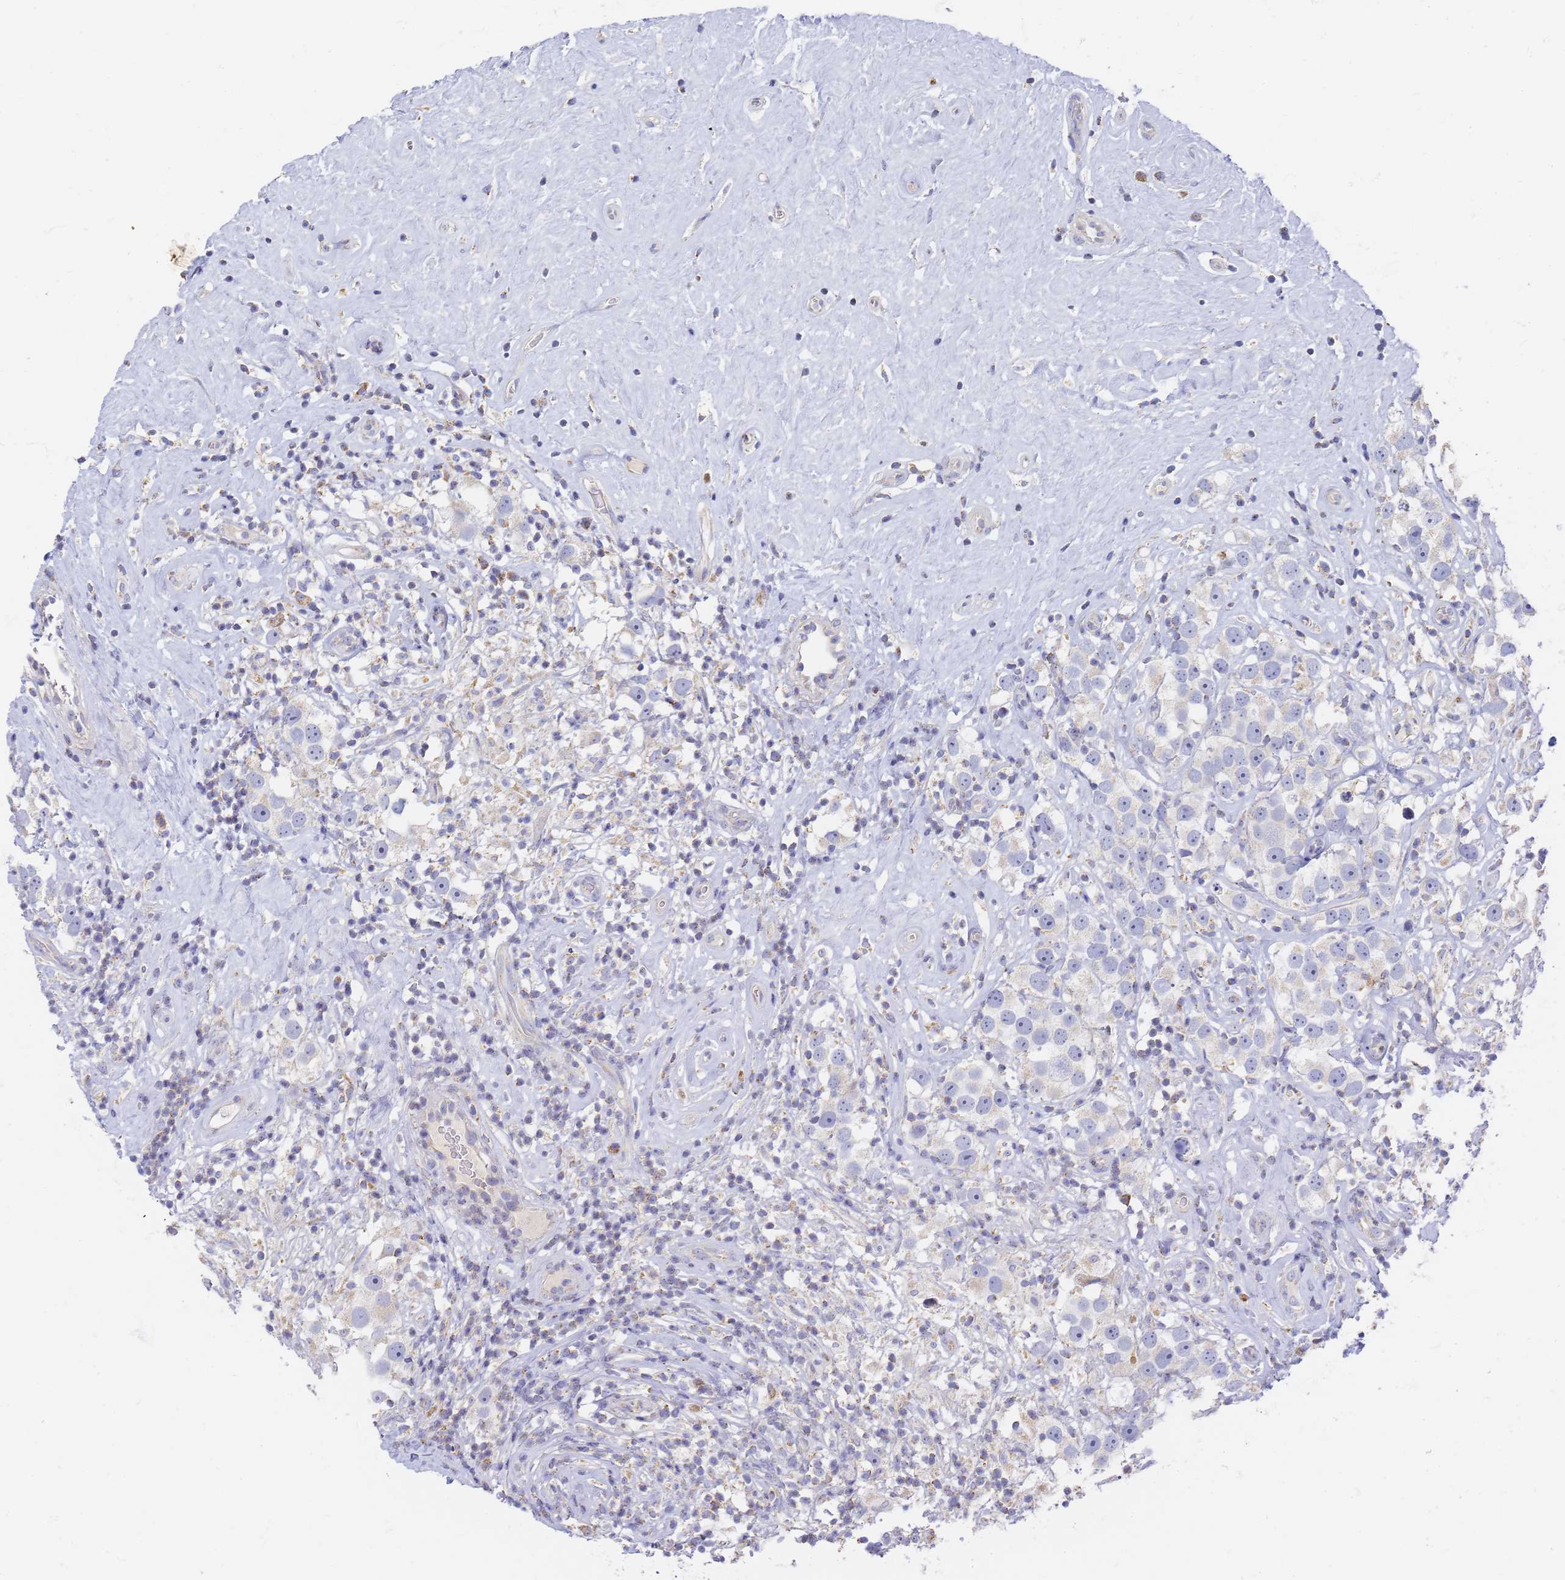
{"staining": {"intensity": "negative", "quantity": "none", "location": "none"}, "tissue": "testis cancer", "cell_type": "Tumor cells", "image_type": "cancer", "snomed": [{"axis": "morphology", "description": "Seminoma, NOS"}, {"axis": "topography", "description": "Testis"}], "caption": "The histopathology image exhibits no staining of tumor cells in testis cancer.", "gene": "UTP23", "patient": {"sex": "male", "age": 49}}